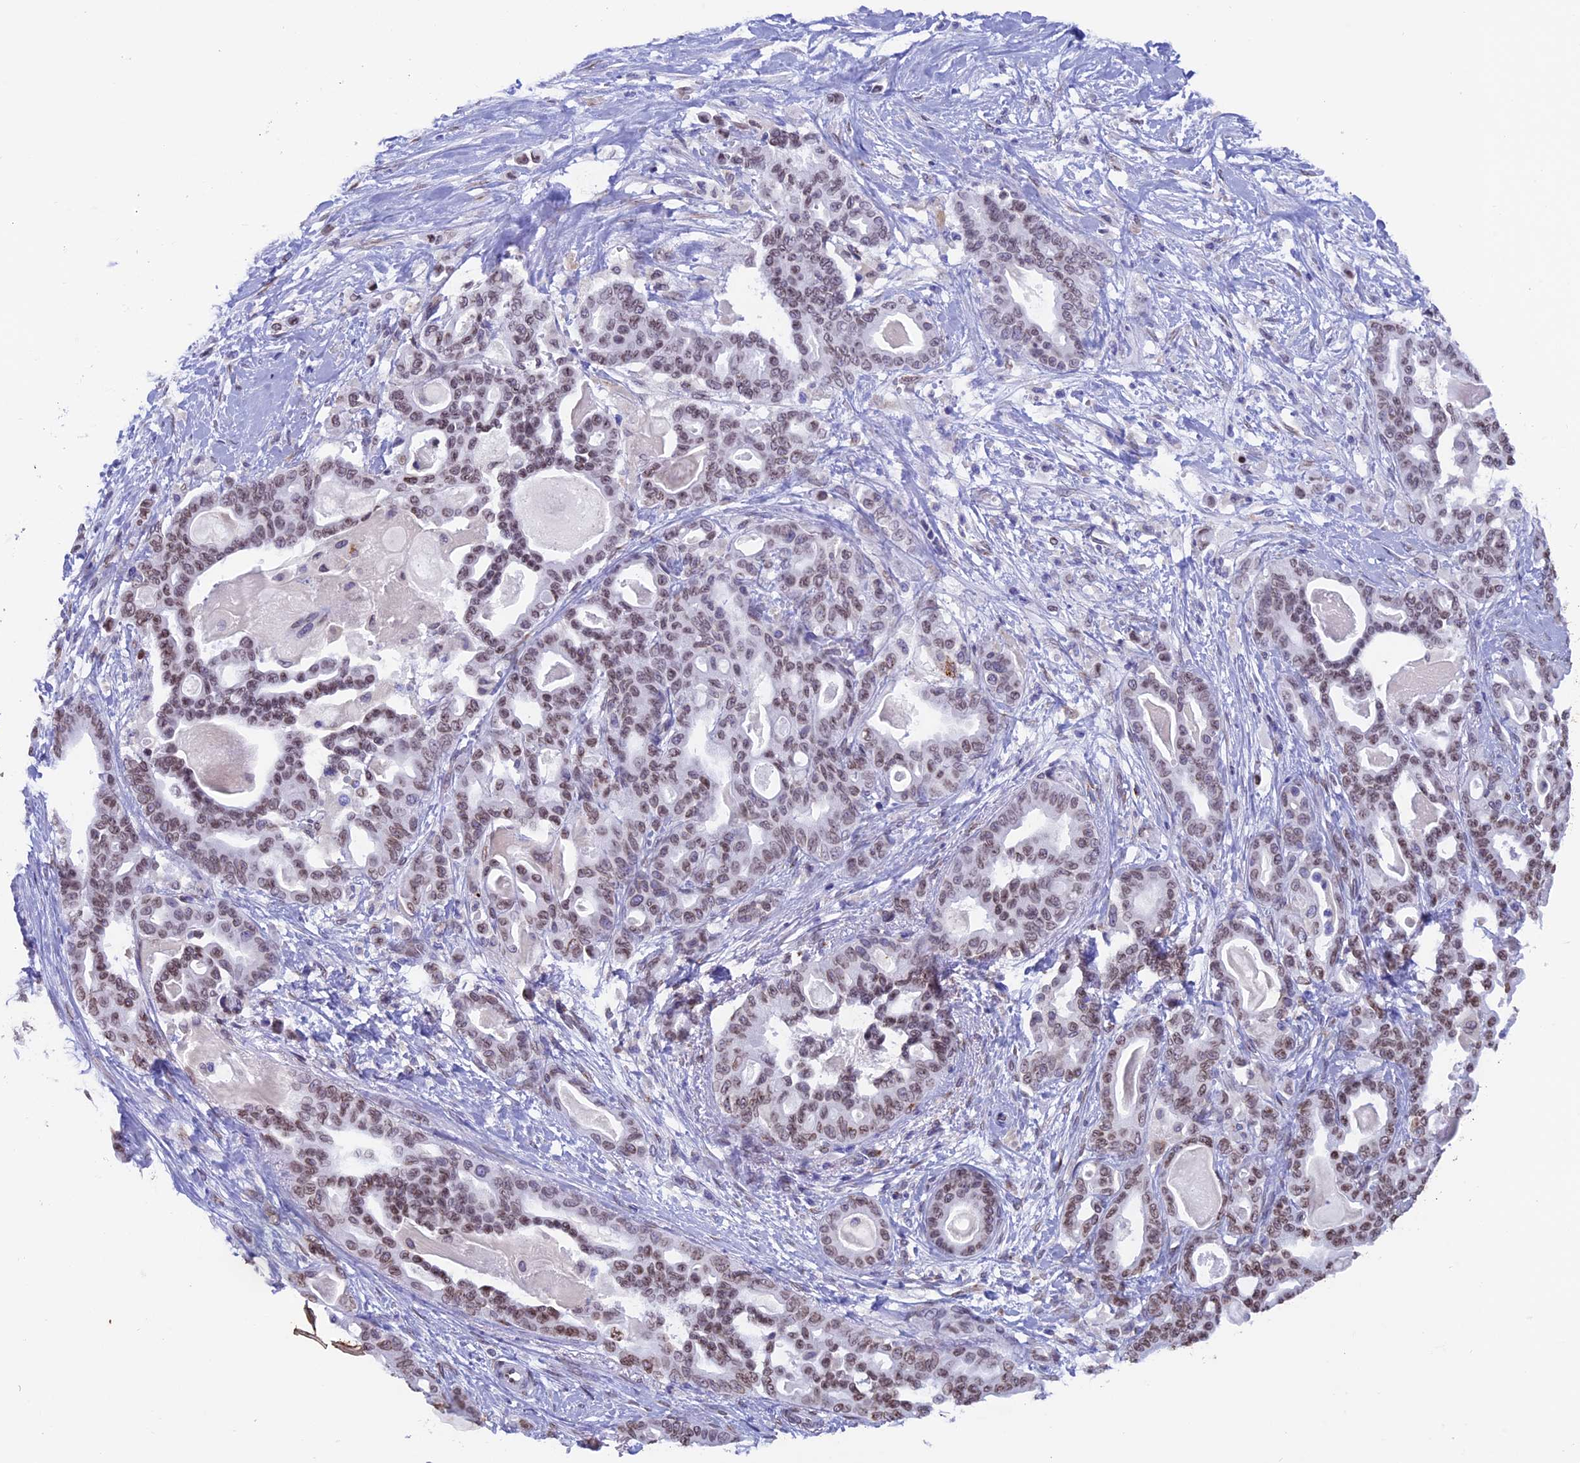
{"staining": {"intensity": "weak", "quantity": "25%-75%", "location": "nuclear"}, "tissue": "pancreatic cancer", "cell_type": "Tumor cells", "image_type": "cancer", "snomed": [{"axis": "morphology", "description": "Adenocarcinoma, NOS"}, {"axis": "topography", "description": "Pancreas"}], "caption": "Weak nuclear protein expression is appreciated in approximately 25%-75% of tumor cells in pancreatic adenocarcinoma.", "gene": "TMPRSS7", "patient": {"sex": "male", "age": 63}}